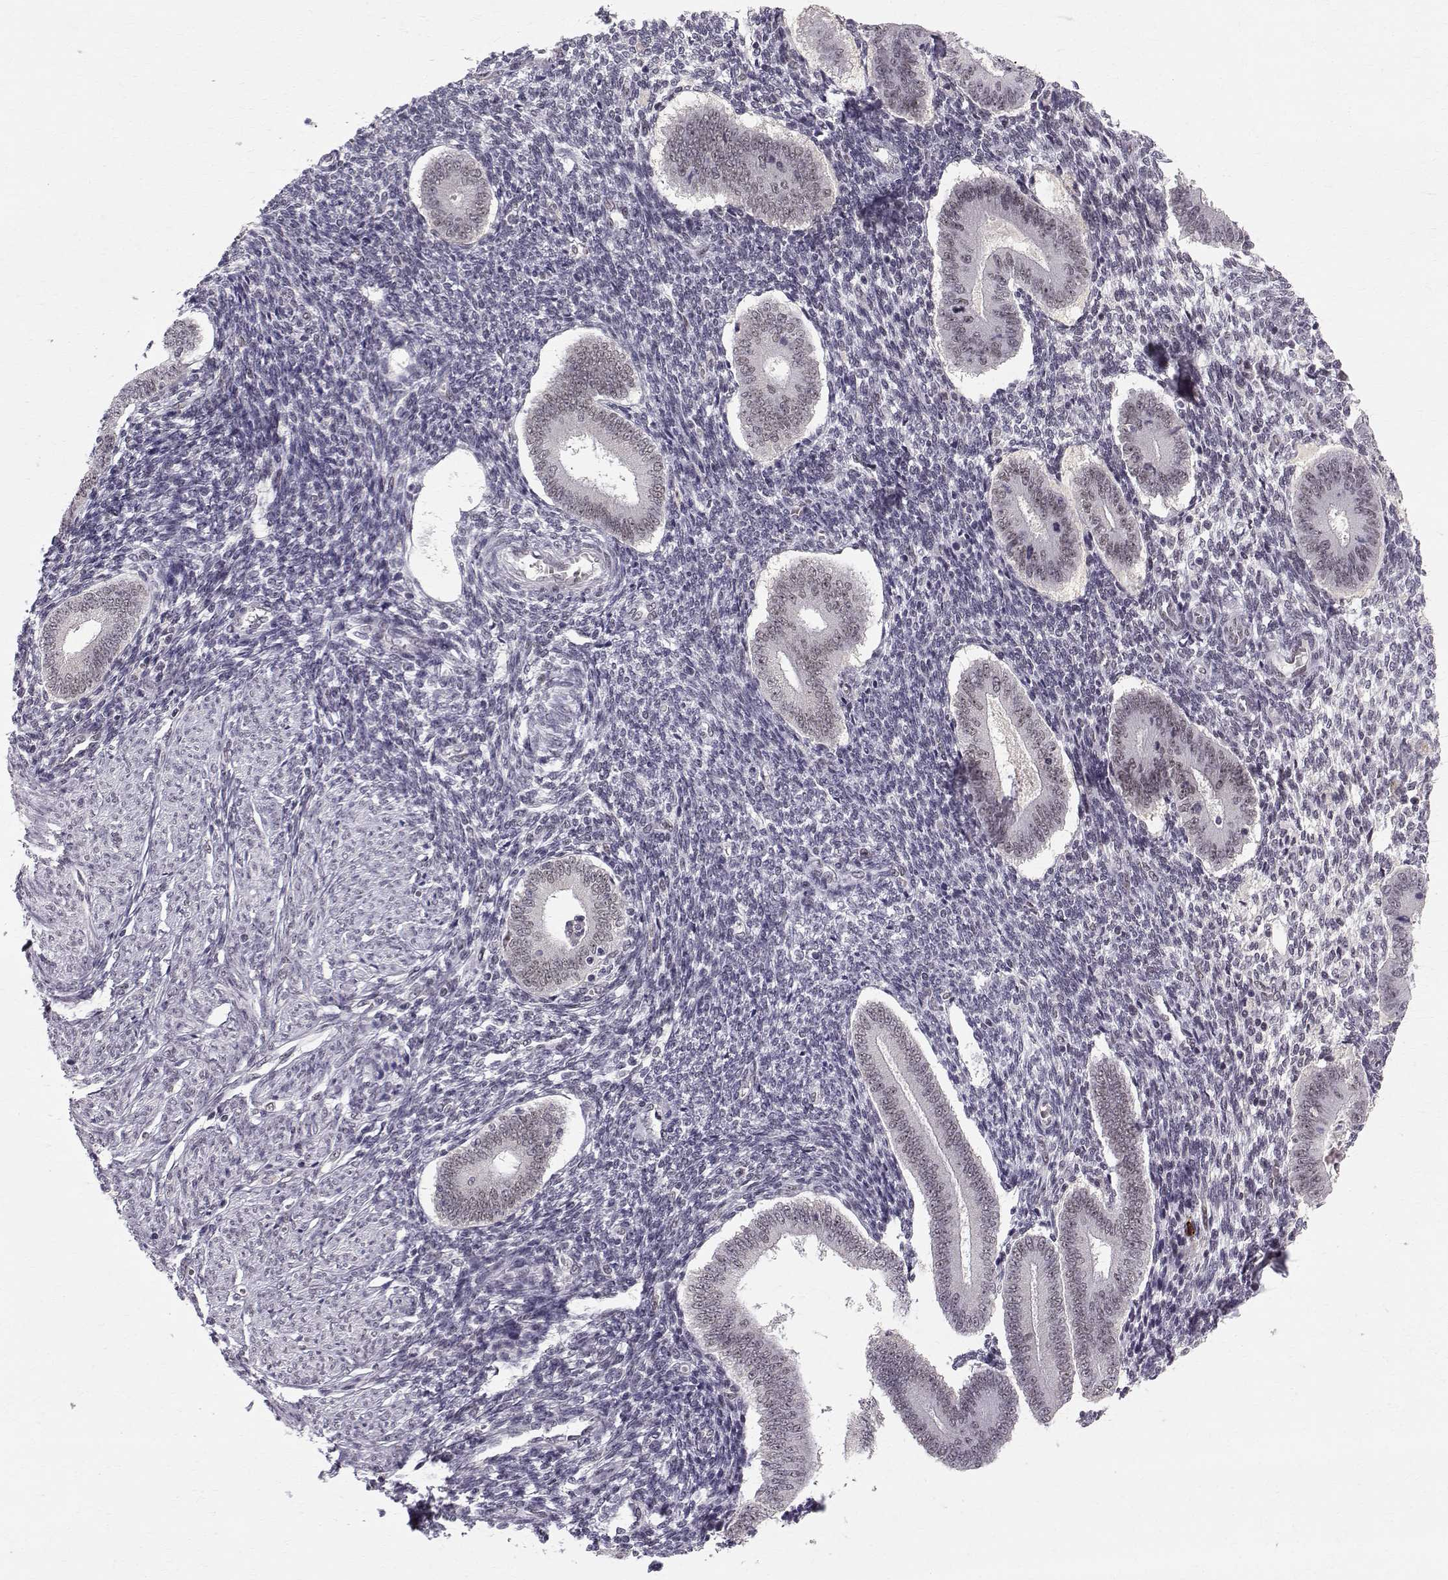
{"staining": {"intensity": "negative", "quantity": "none", "location": "none"}, "tissue": "endometrium", "cell_type": "Cells in endometrial stroma", "image_type": "normal", "snomed": [{"axis": "morphology", "description": "Normal tissue, NOS"}, {"axis": "topography", "description": "Endometrium"}], "caption": "Endometrium stained for a protein using immunohistochemistry reveals no expression cells in endometrial stroma.", "gene": "RPP38", "patient": {"sex": "female", "age": 40}}